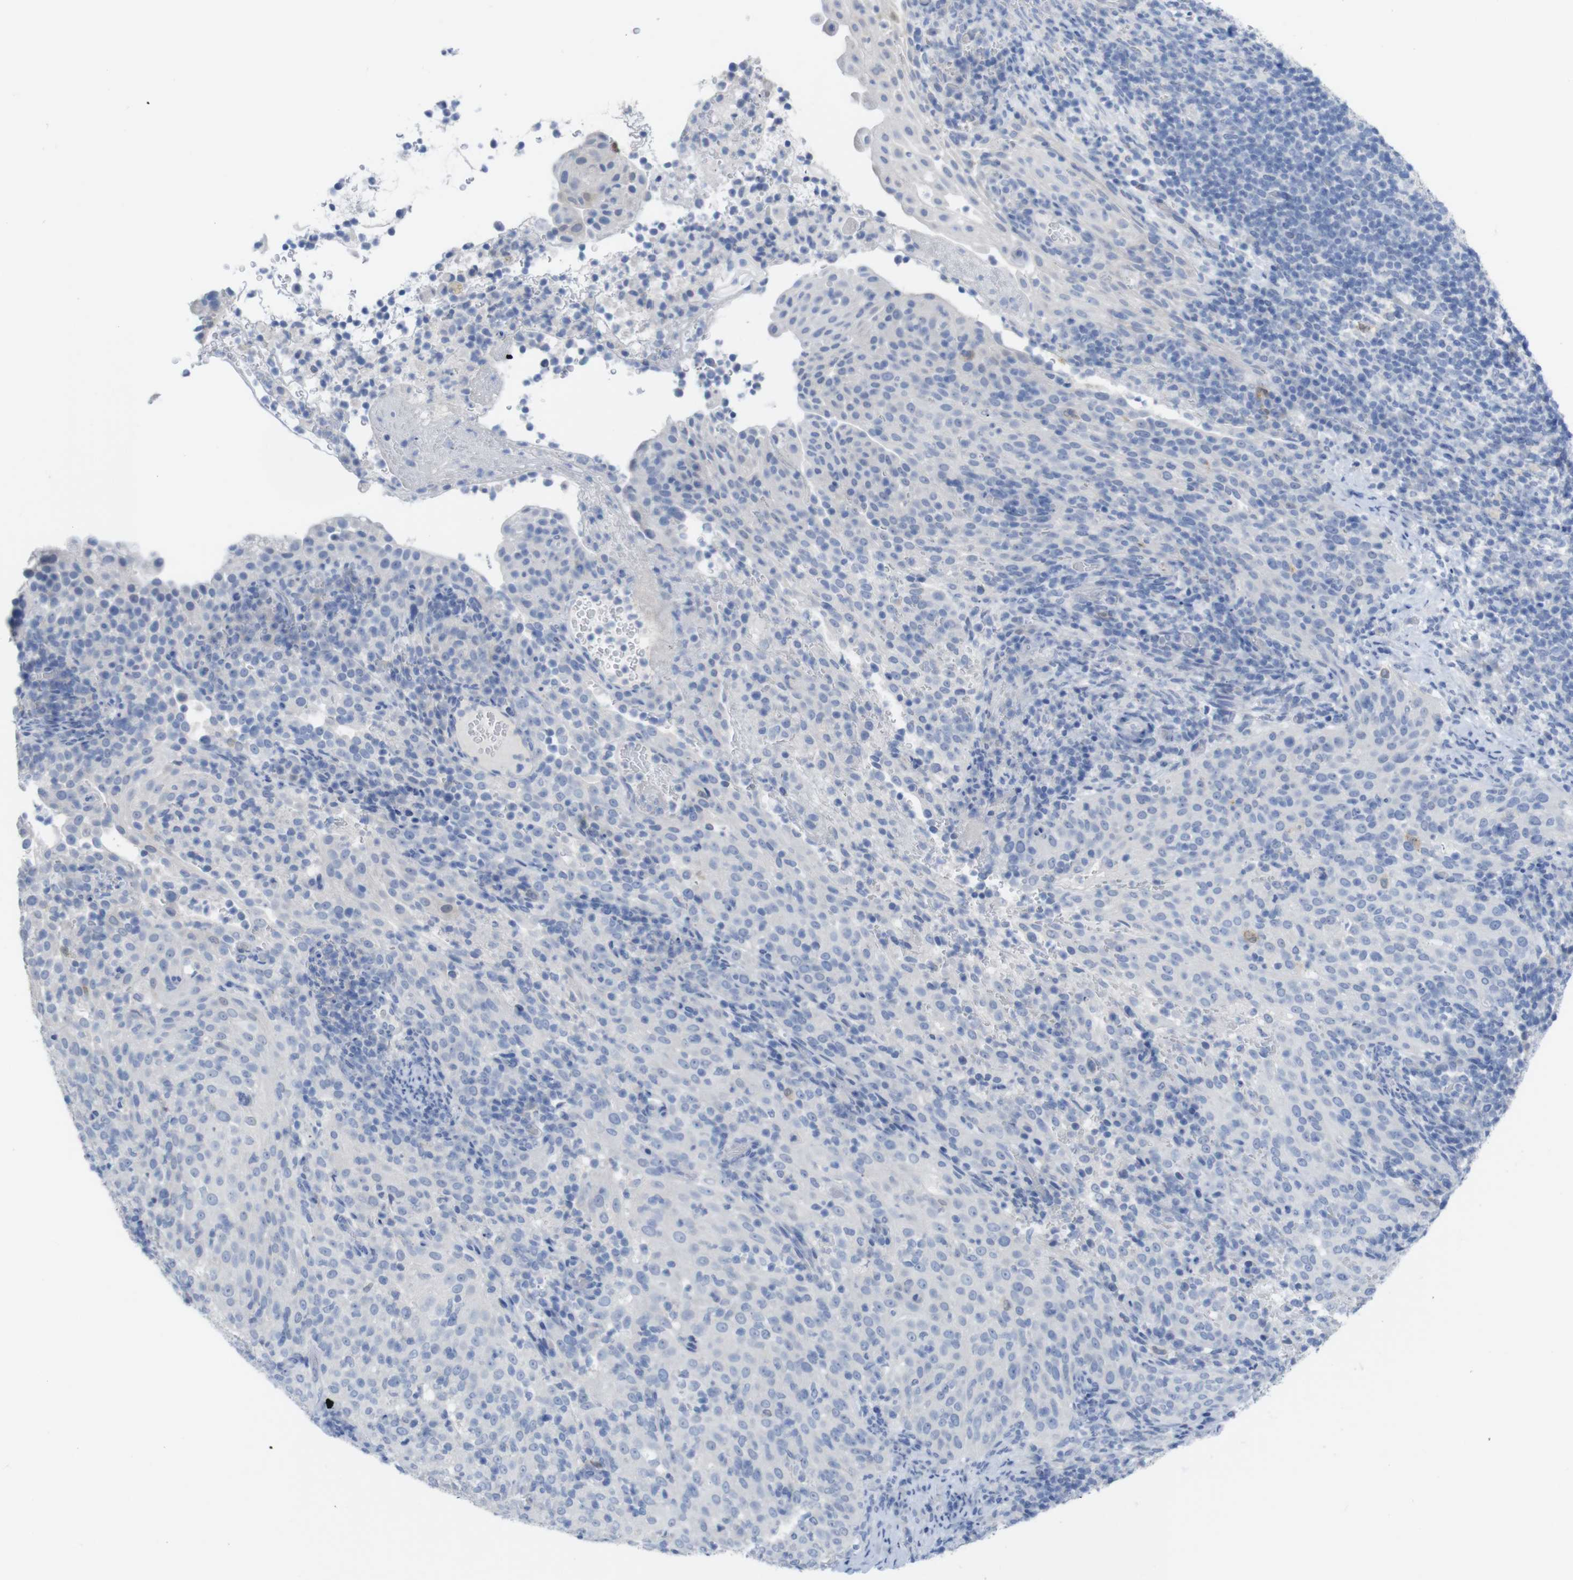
{"staining": {"intensity": "negative", "quantity": "none", "location": "none"}, "tissue": "cervical cancer", "cell_type": "Tumor cells", "image_type": "cancer", "snomed": [{"axis": "morphology", "description": "Squamous cell carcinoma, NOS"}, {"axis": "topography", "description": "Cervix"}], "caption": "Squamous cell carcinoma (cervical) was stained to show a protein in brown. There is no significant staining in tumor cells.", "gene": "PNMA1", "patient": {"sex": "female", "age": 51}}